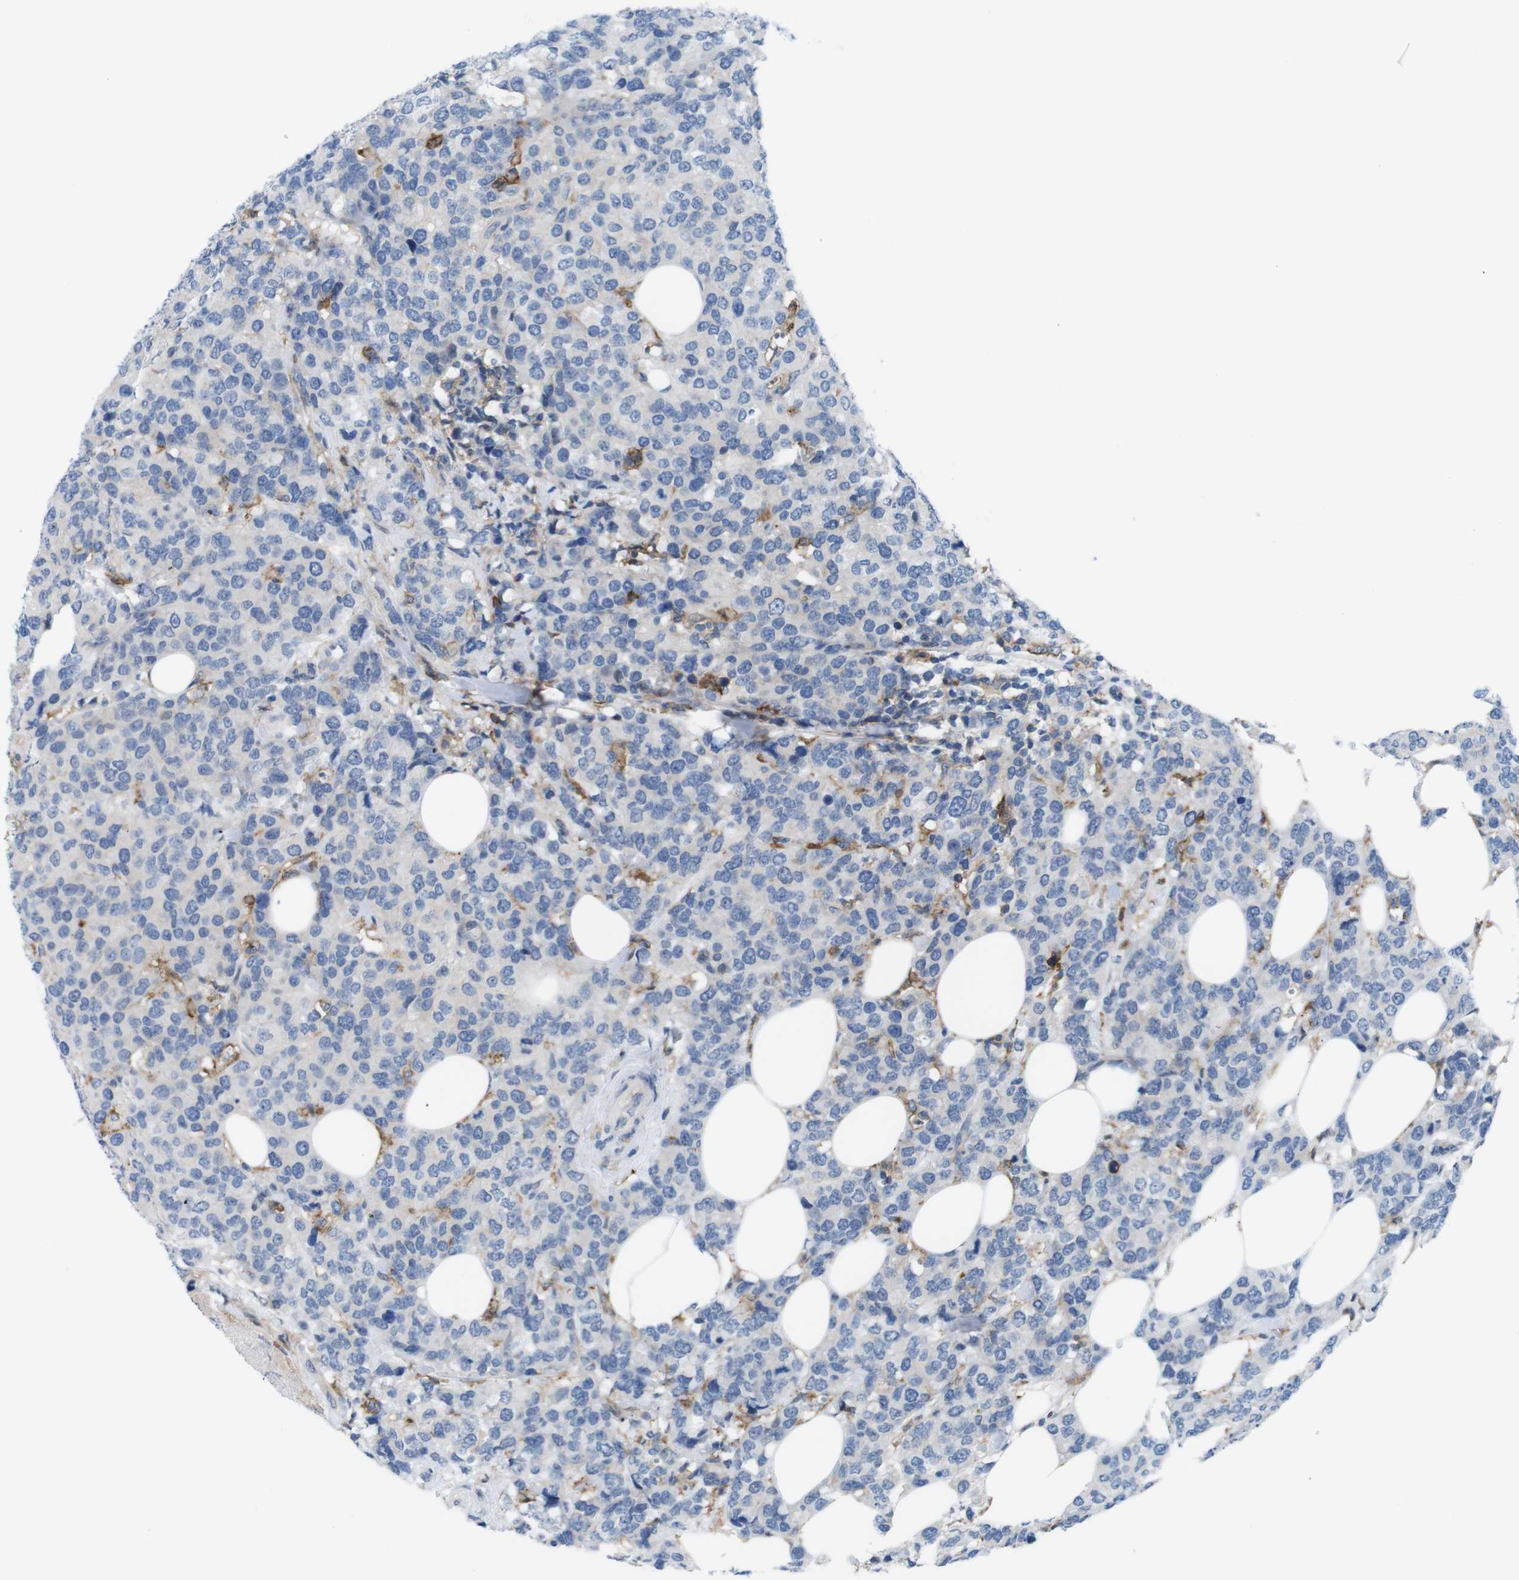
{"staining": {"intensity": "negative", "quantity": "none", "location": "none"}, "tissue": "breast cancer", "cell_type": "Tumor cells", "image_type": "cancer", "snomed": [{"axis": "morphology", "description": "Lobular carcinoma"}, {"axis": "topography", "description": "Breast"}], "caption": "DAB immunohistochemical staining of breast cancer demonstrates no significant staining in tumor cells.", "gene": "CD300C", "patient": {"sex": "female", "age": 59}}